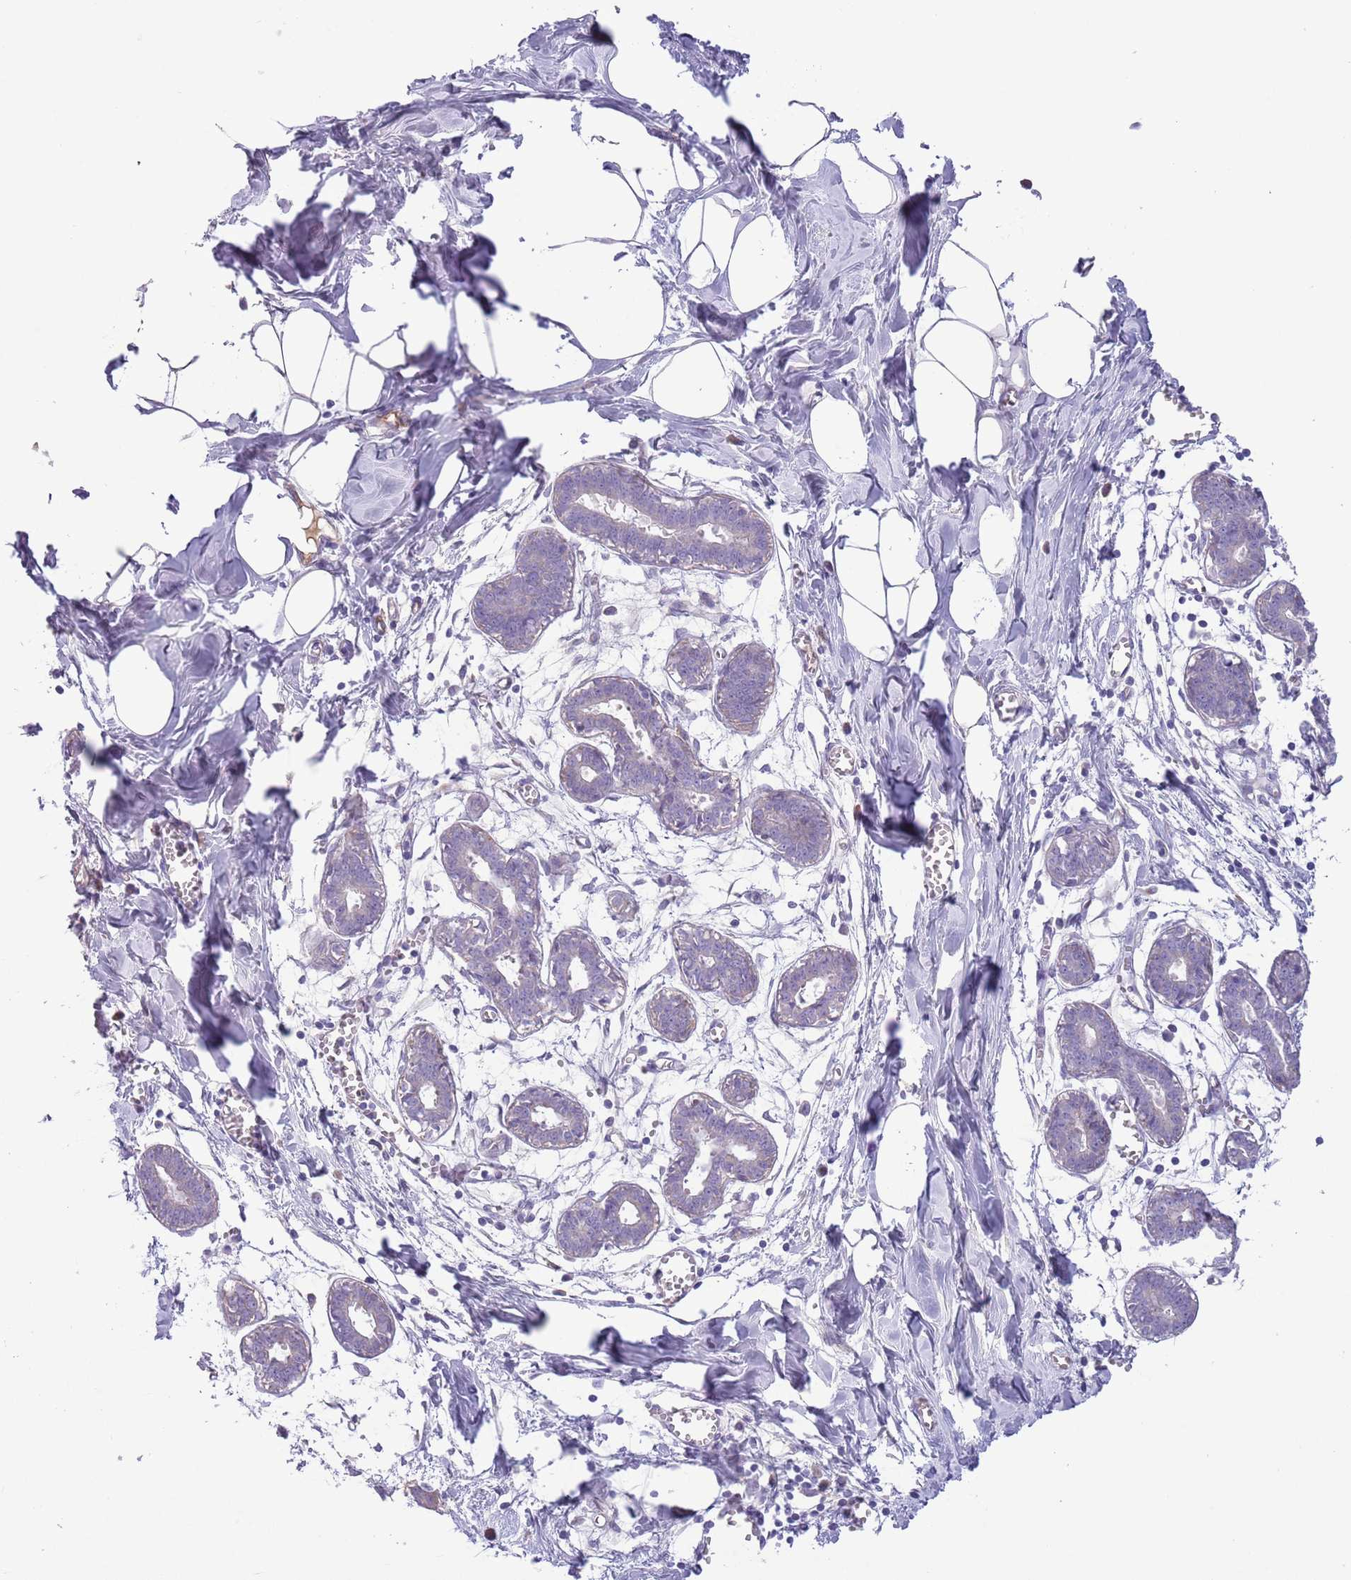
{"staining": {"intensity": "negative", "quantity": "none", "location": "none"}, "tissue": "breast", "cell_type": "Adipocytes", "image_type": "normal", "snomed": [{"axis": "morphology", "description": "Normal tissue, NOS"}, {"axis": "topography", "description": "Breast"}], "caption": "Image shows no significant protein expression in adipocytes of unremarkable breast.", "gene": "CFH", "patient": {"sex": "female", "age": 27}}